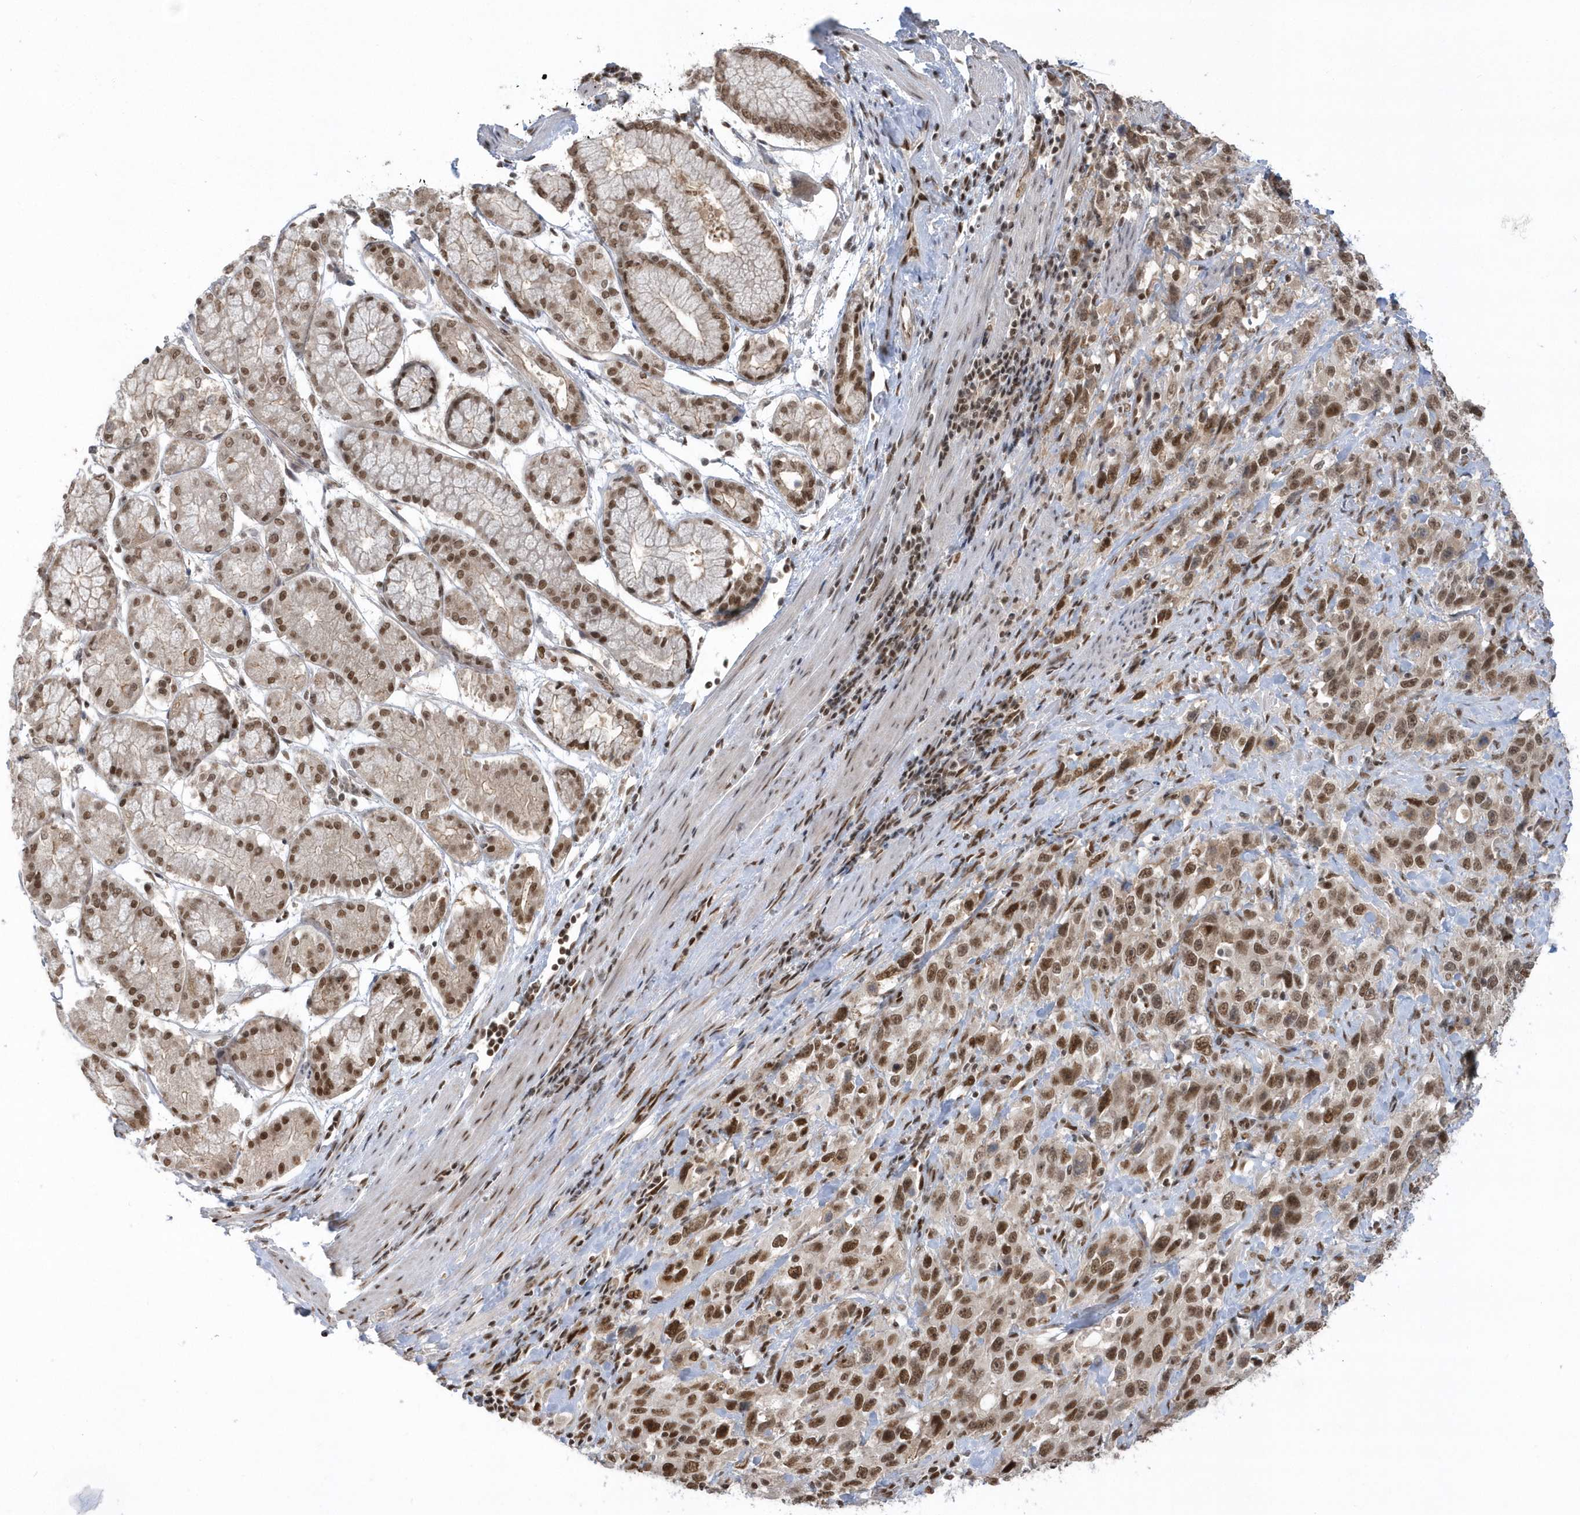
{"staining": {"intensity": "moderate", "quantity": ">75%", "location": "nuclear"}, "tissue": "stomach cancer", "cell_type": "Tumor cells", "image_type": "cancer", "snomed": [{"axis": "morphology", "description": "Normal tissue, NOS"}, {"axis": "morphology", "description": "Adenocarcinoma, NOS"}, {"axis": "topography", "description": "Lymph node"}, {"axis": "topography", "description": "Stomach"}], "caption": "Stomach adenocarcinoma stained with a protein marker demonstrates moderate staining in tumor cells.", "gene": "SEPHS1", "patient": {"sex": "male", "age": 48}}